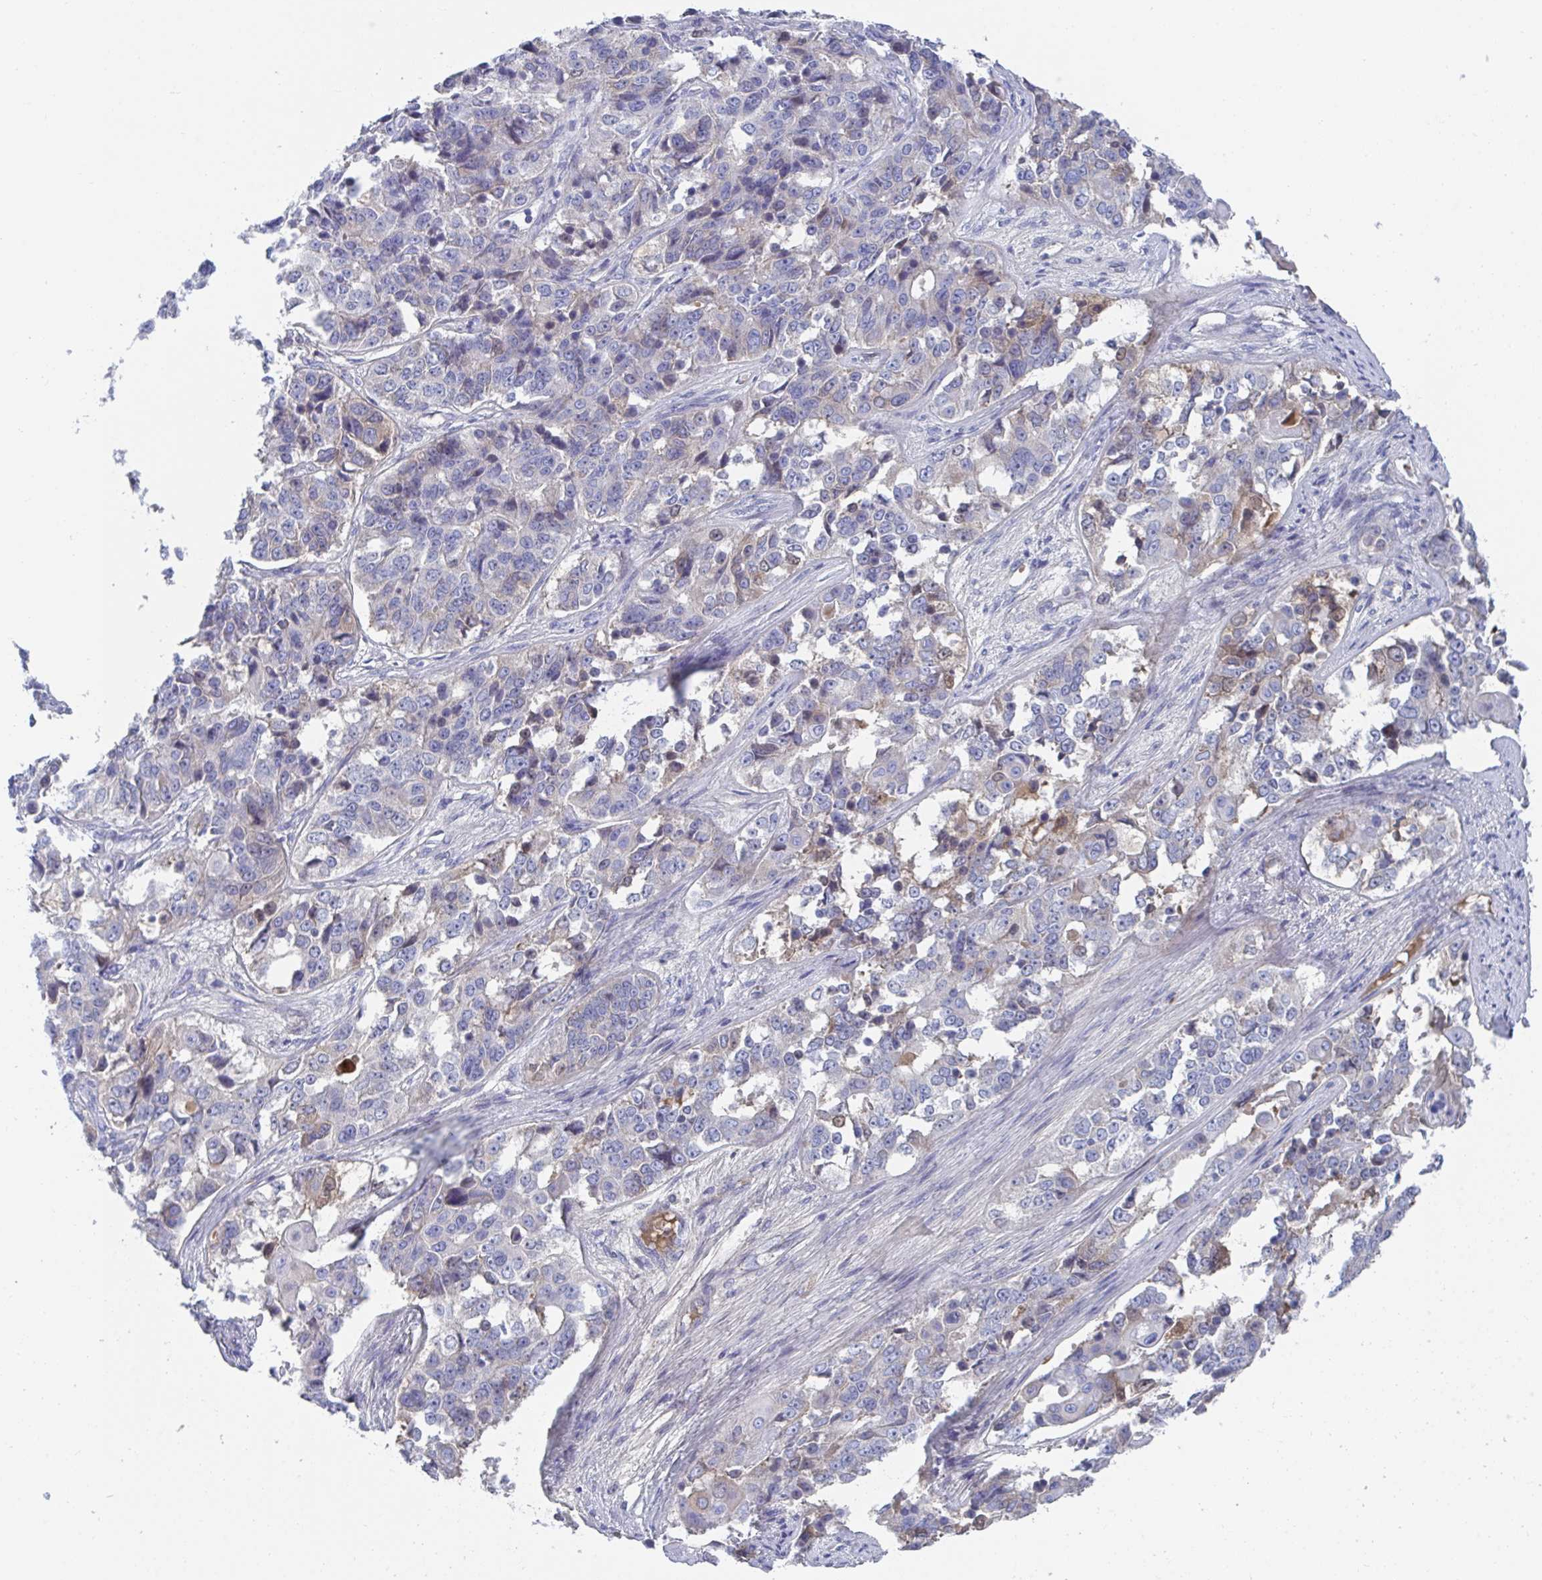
{"staining": {"intensity": "weak", "quantity": "<25%", "location": "cytoplasmic/membranous"}, "tissue": "ovarian cancer", "cell_type": "Tumor cells", "image_type": "cancer", "snomed": [{"axis": "morphology", "description": "Carcinoma, endometroid"}, {"axis": "topography", "description": "Ovary"}], "caption": "Ovarian cancer stained for a protein using IHC reveals no positivity tumor cells.", "gene": "TNFAIP6", "patient": {"sex": "female", "age": 51}}